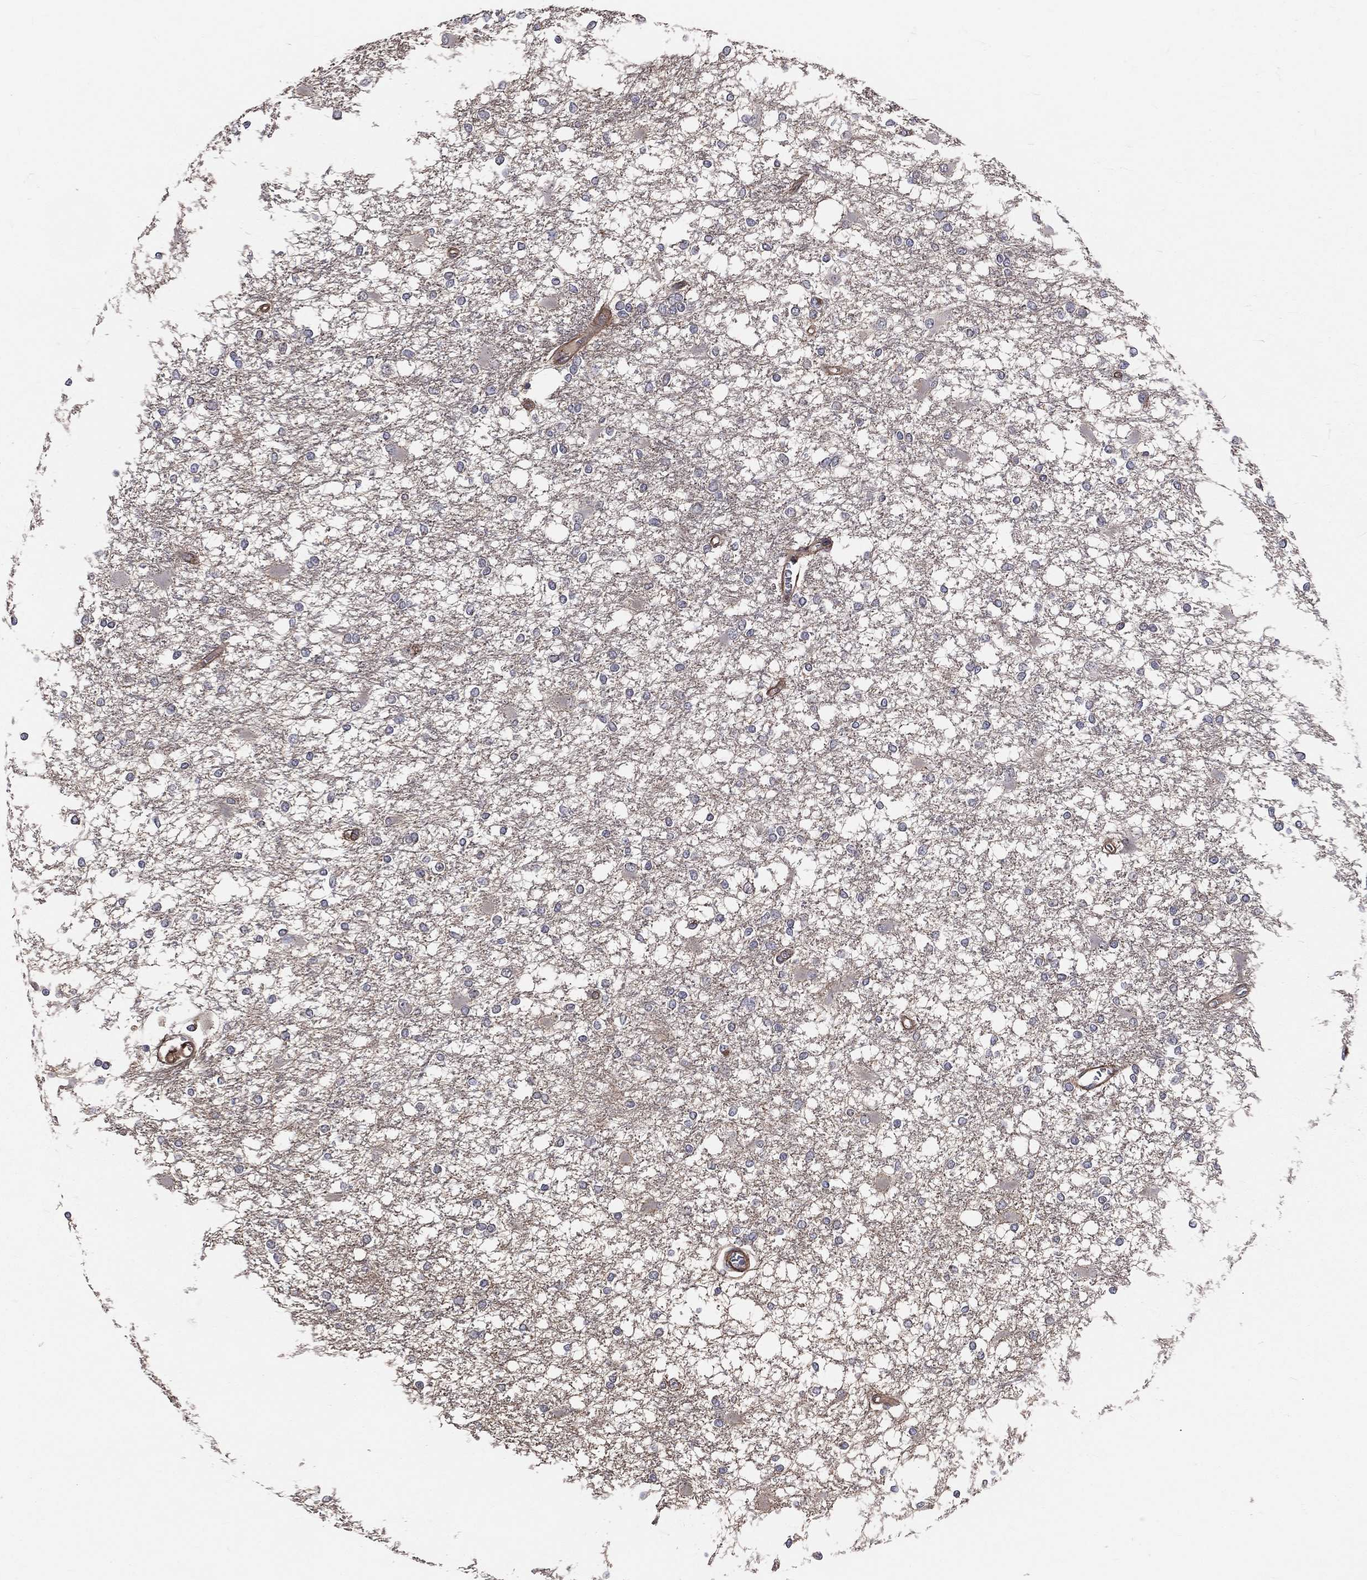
{"staining": {"intensity": "negative", "quantity": "none", "location": "none"}, "tissue": "glioma", "cell_type": "Tumor cells", "image_type": "cancer", "snomed": [{"axis": "morphology", "description": "Glioma, malignant, High grade"}, {"axis": "topography", "description": "Cerebral cortex"}], "caption": "An immunohistochemistry (IHC) micrograph of glioma is shown. There is no staining in tumor cells of glioma.", "gene": "ENTPD1", "patient": {"sex": "male", "age": 79}}